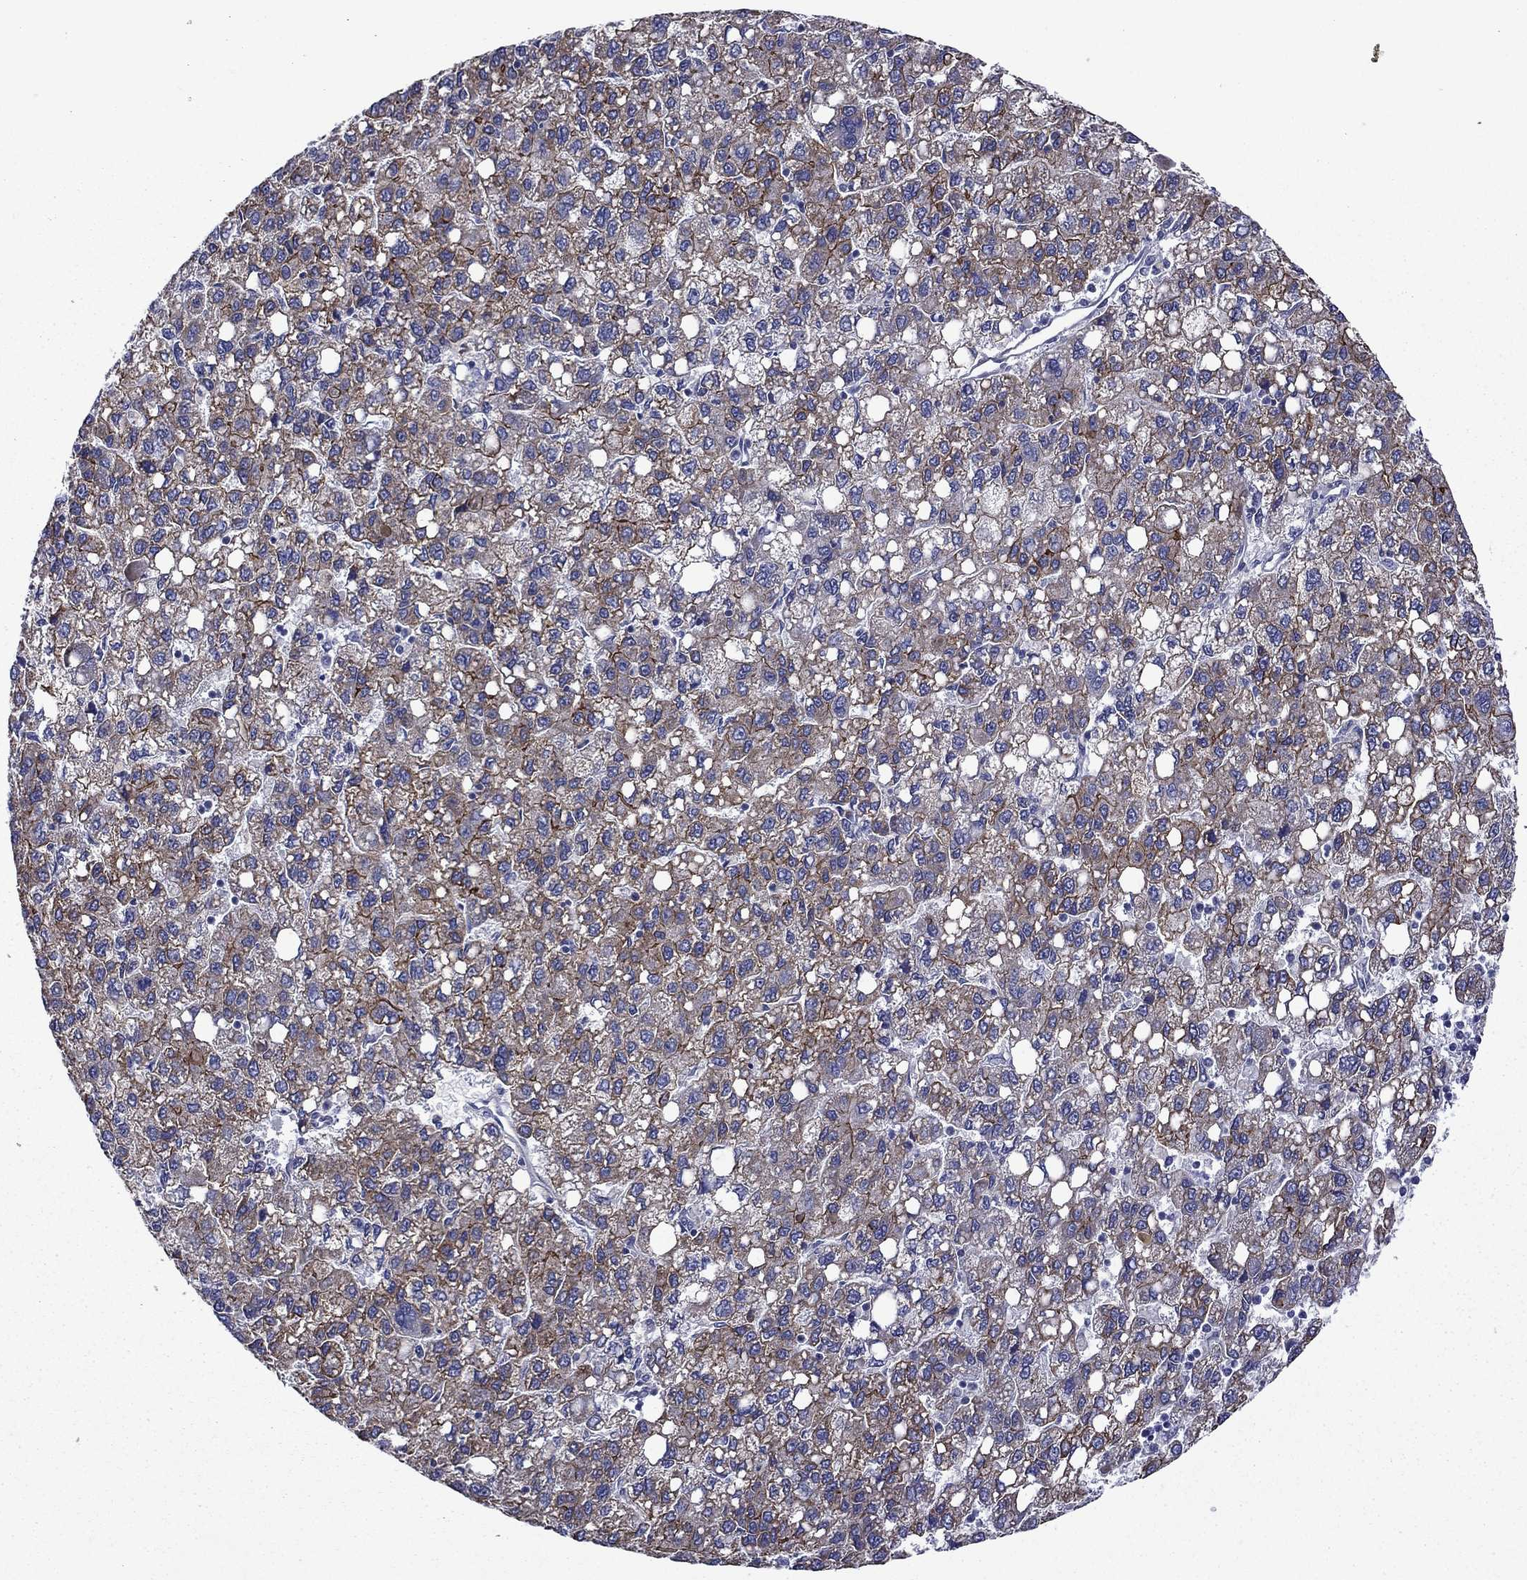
{"staining": {"intensity": "strong", "quantity": "<25%", "location": "cytoplasmic/membranous"}, "tissue": "liver cancer", "cell_type": "Tumor cells", "image_type": "cancer", "snomed": [{"axis": "morphology", "description": "Carcinoma, Hepatocellular, NOS"}, {"axis": "topography", "description": "Liver"}], "caption": "IHC (DAB) staining of liver hepatocellular carcinoma reveals strong cytoplasmic/membranous protein staining in approximately <25% of tumor cells.", "gene": "LMO7", "patient": {"sex": "female", "age": 82}}